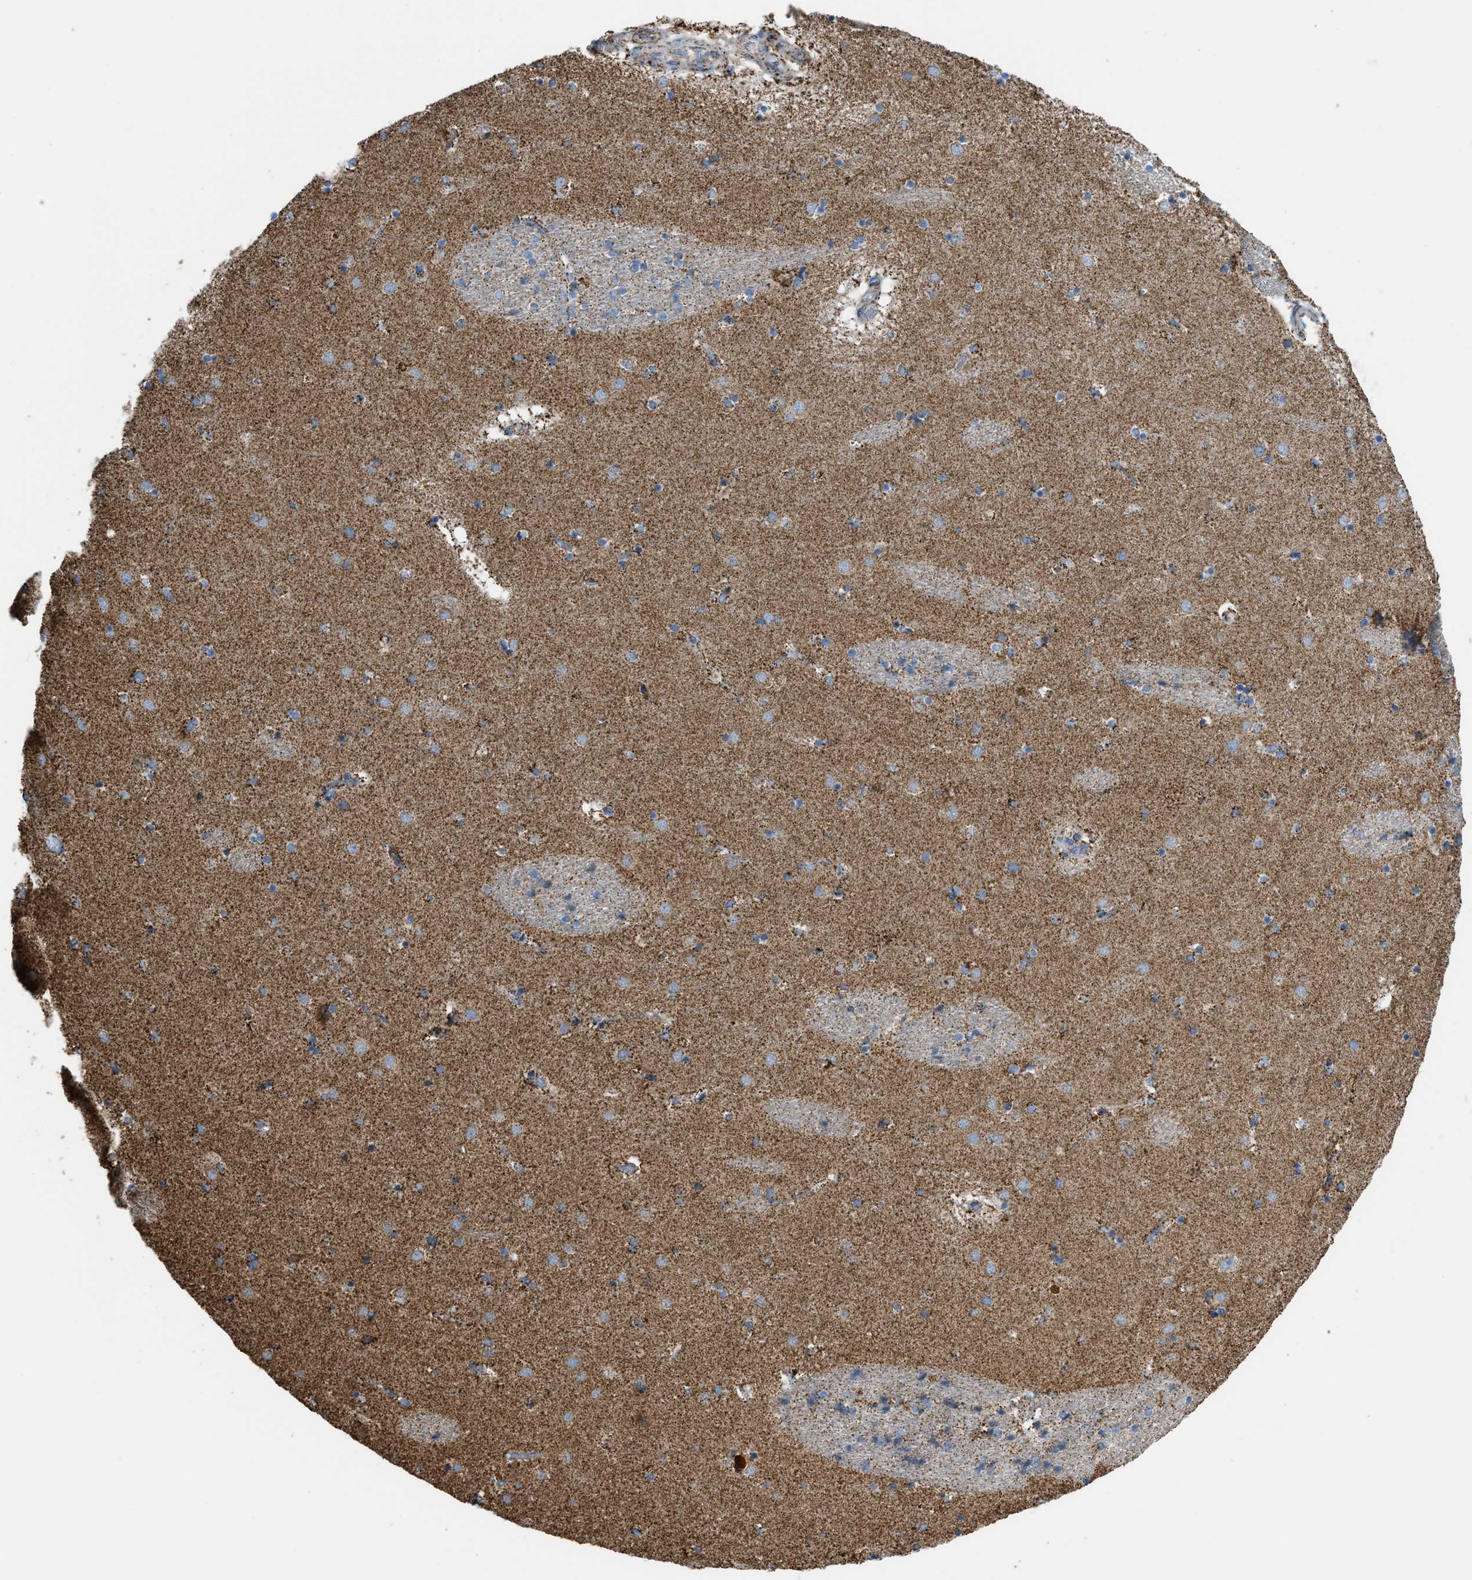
{"staining": {"intensity": "strong", "quantity": "25%-75%", "location": "cytoplasmic/membranous"}, "tissue": "caudate", "cell_type": "Glial cells", "image_type": "normal", "snomed": [{"axis": "morphology", "description": "Normal tissue, NOS"}, {"axis": "topography", "description": "Lateral ventricle wall"}], "caption": "Brown immunohistochemical staining in benign human caudate shows strong cytoplasmic/membranous staining in approximately 25%-75% of glial cells.", "gene": "ETFB", "patient": {"sex": "male", "age": 70}}